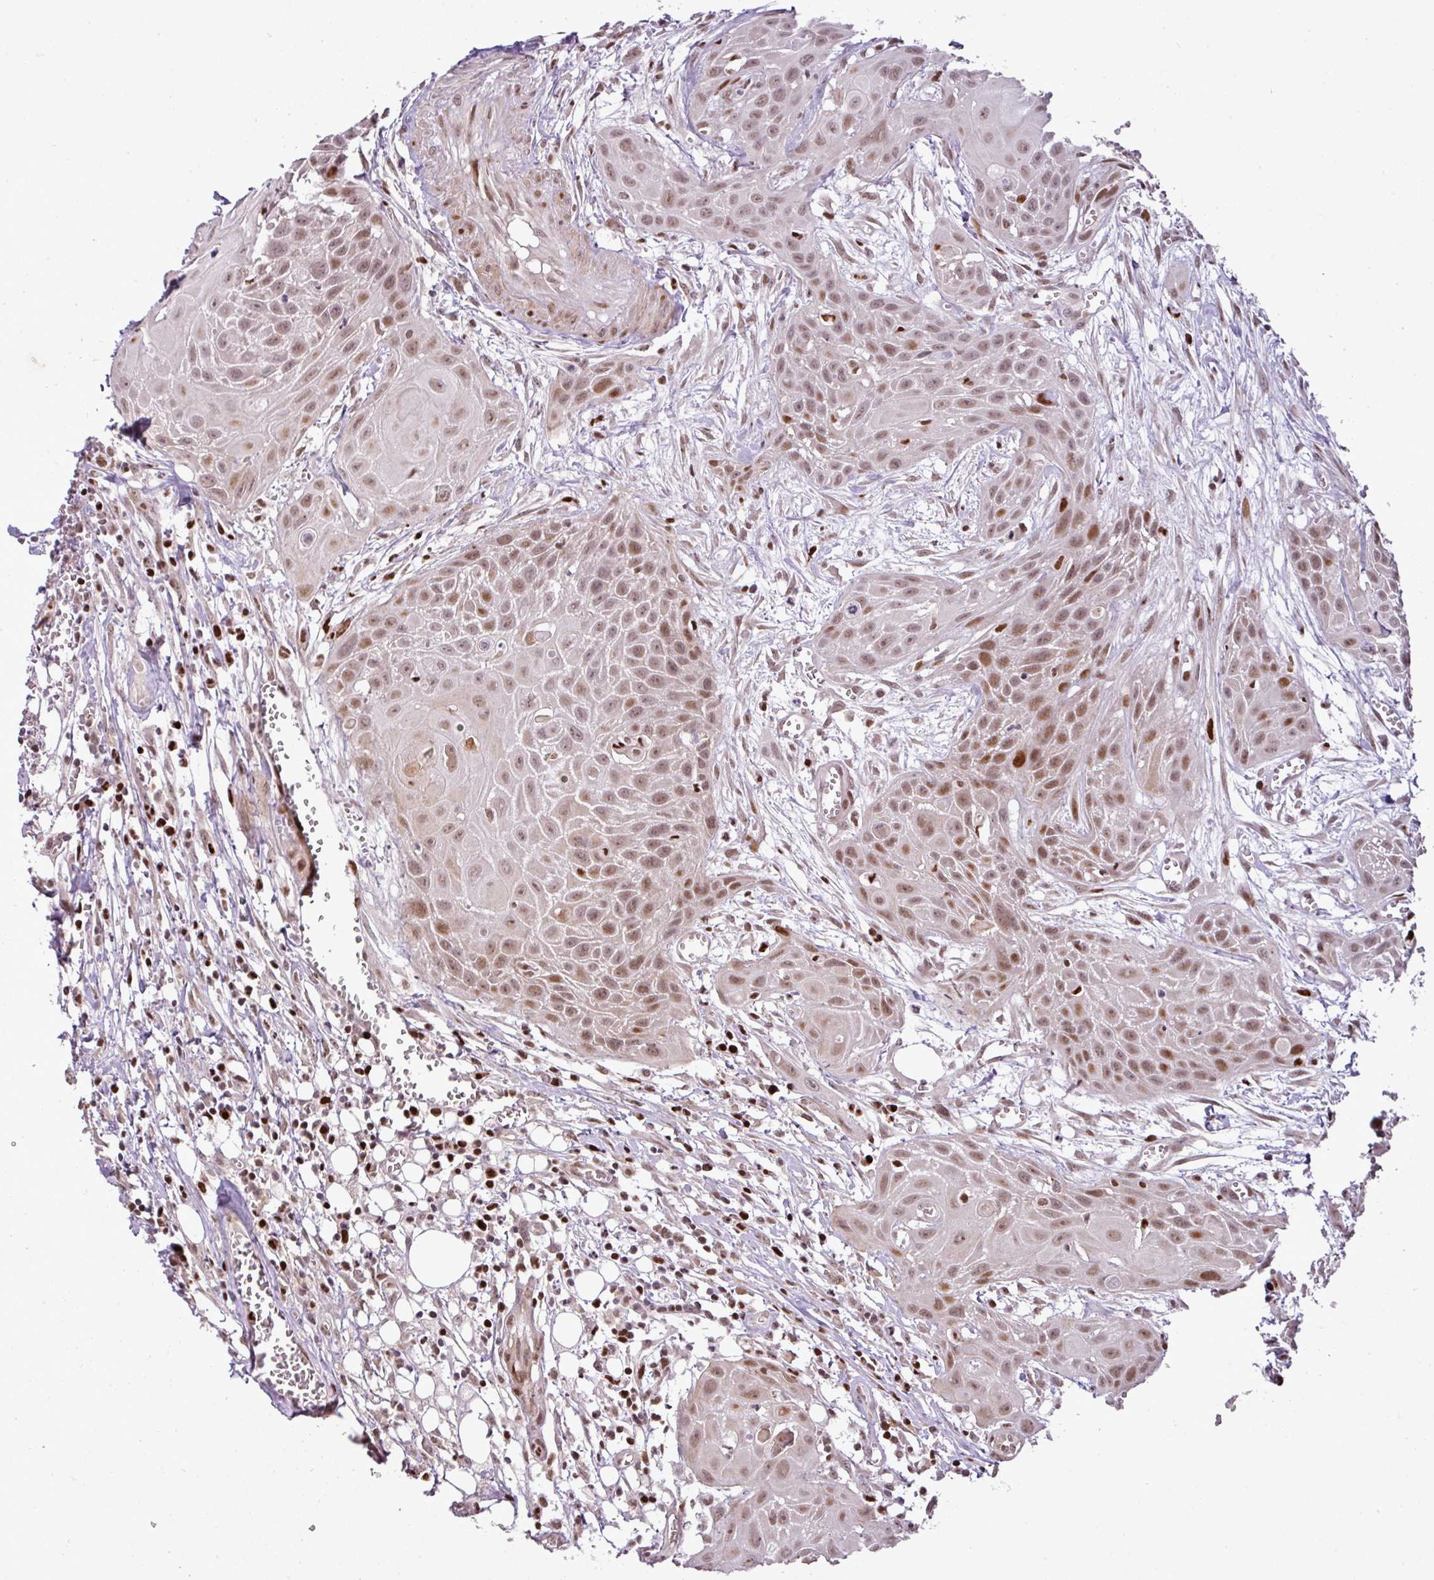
{"staining": {"intensity": "moderate", "quantity": ">75%", "location": "nuclear"}, "tissue": "head and neck cancer", "cell_type": "Tumor cells", "image_type": "cancer", "snomed": [{"axis": "morphology", "description": "Squamous cell carcinoma, NOS"}, {"axis": "topography", "description": "Lymph node"}, {"axis": "topography", "description": "Salivary gland"}, {"axis": "topography", "description": "Head-Neck"}], "caption": "DAB immunohistochemical staining of human head and neck cancer (squamous cell carcinoma) shows moderate nuclear protein positivity in approximately >75% of tumor cells.", "gene": "MYSM1", "patient": {"sex": "female", "age": 74}}